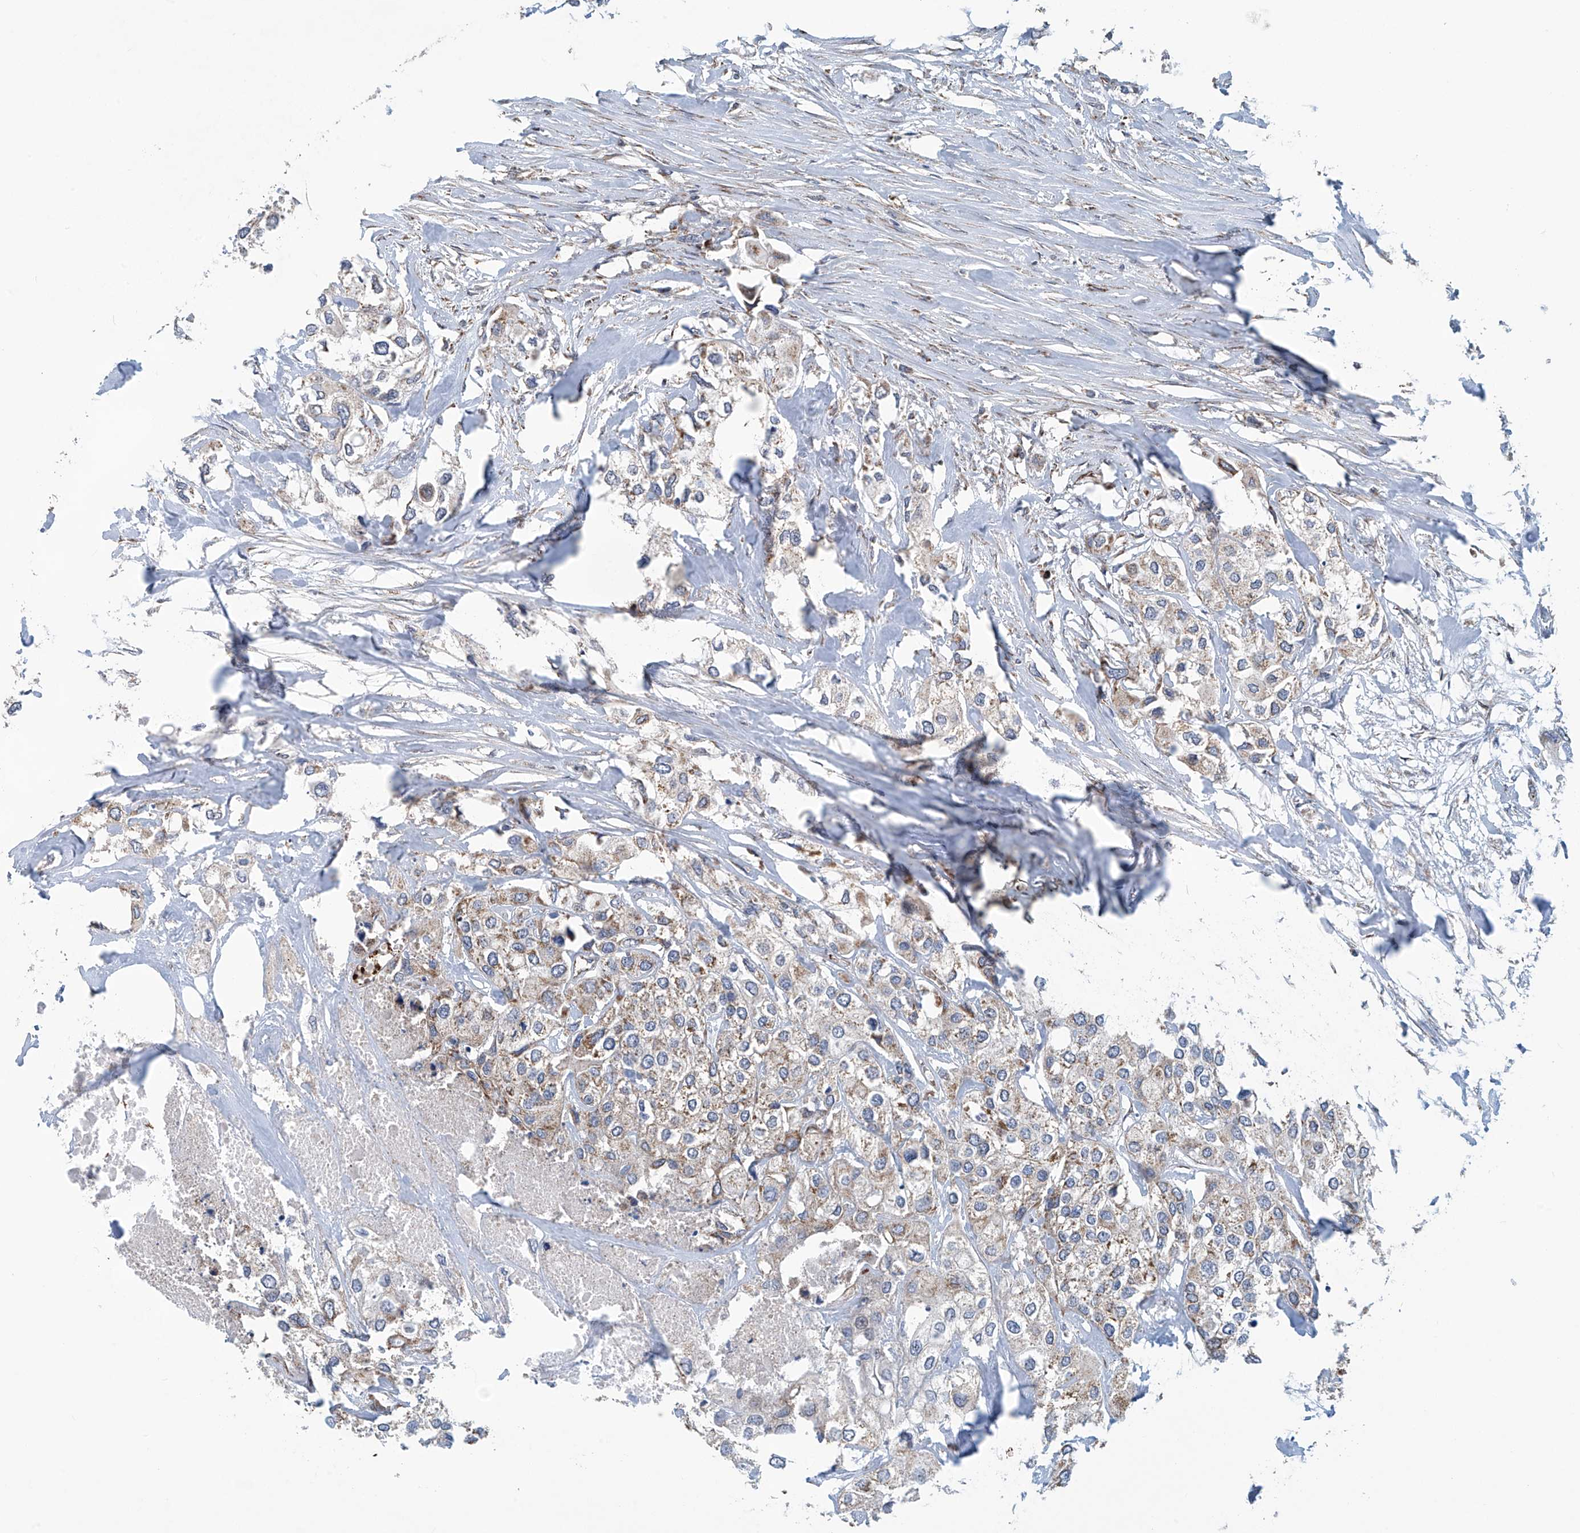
{"staining": {"intensity": "weak", "quantity": ">75%", "location": "cytoplasmic/membranous"}, "tissue": "urothelial cancer", "cell_type": "Tumor cells", "image_type": "cancer", "snomed": [{"axis": "morphology", "description": "Urothelial carcinoma, High grade"}, {"axis": "topography", "description": "Urinary bladder"}], "caption": "Weak cytoplasmic/membranous positivity for a protein is seen in approximately >75% of tumor cells of high-grade urothelial carcinoma using IHC.", "gene": "COMMD1", "patient": {"sex": "male", "age": 64}}